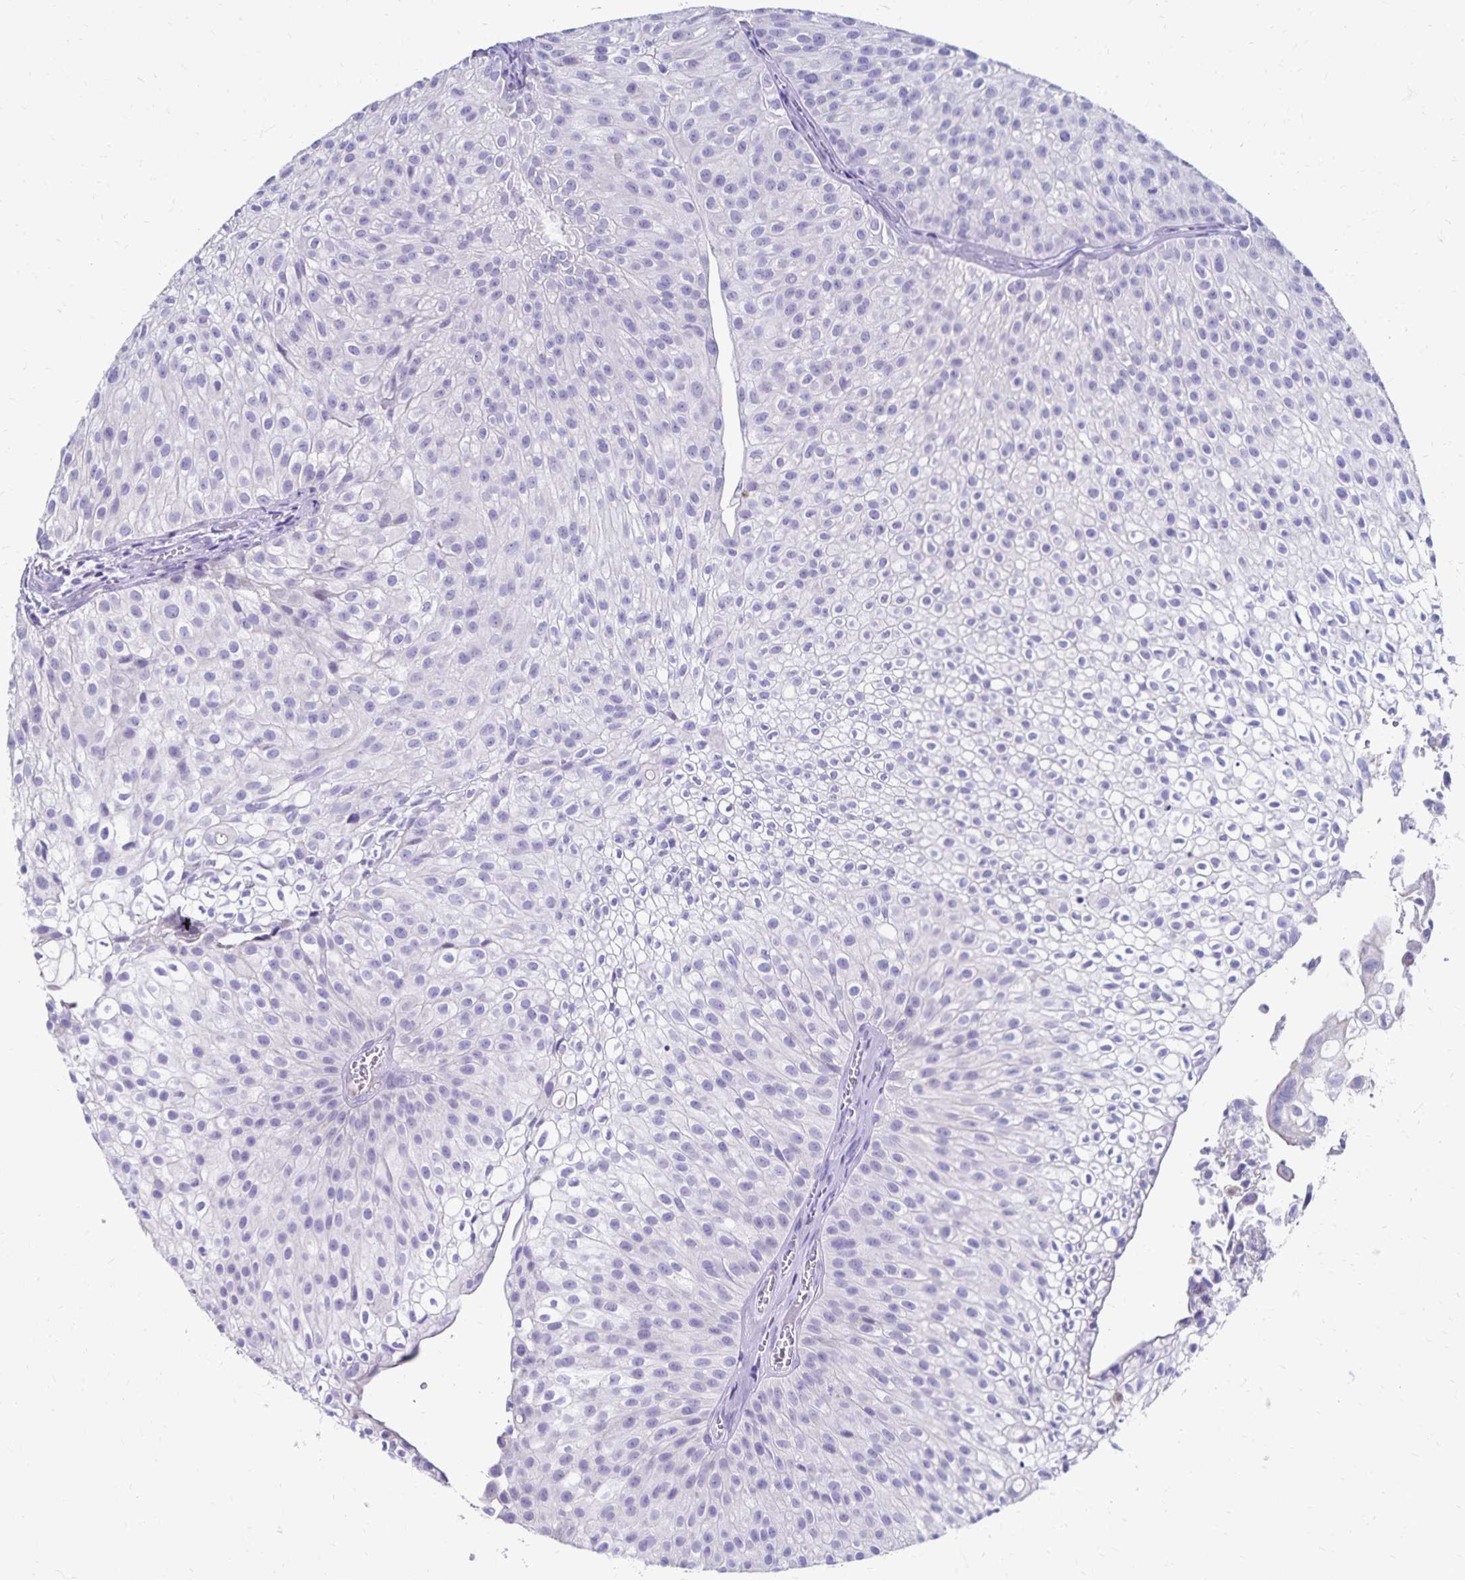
{"staining": {"intensity": "negative", "quantity": "none", "location": "none"}, "tissue": "urothelial cancer", "cell_type": "Tumor cells", "image_type": "cancer", "snomed": [{"axis": "morphology", "description": "Urothelial carcinoma, Low grade"}, {"axis": "topography", "description": "Urinary bladder"}], "caption": "DAB immunohistochemical staining of urothelial carcinoma (low-grade) displays no significant expression in tumor cells.", "gene": "PAX5", "patient": {"sex": "male", "age": 70}}